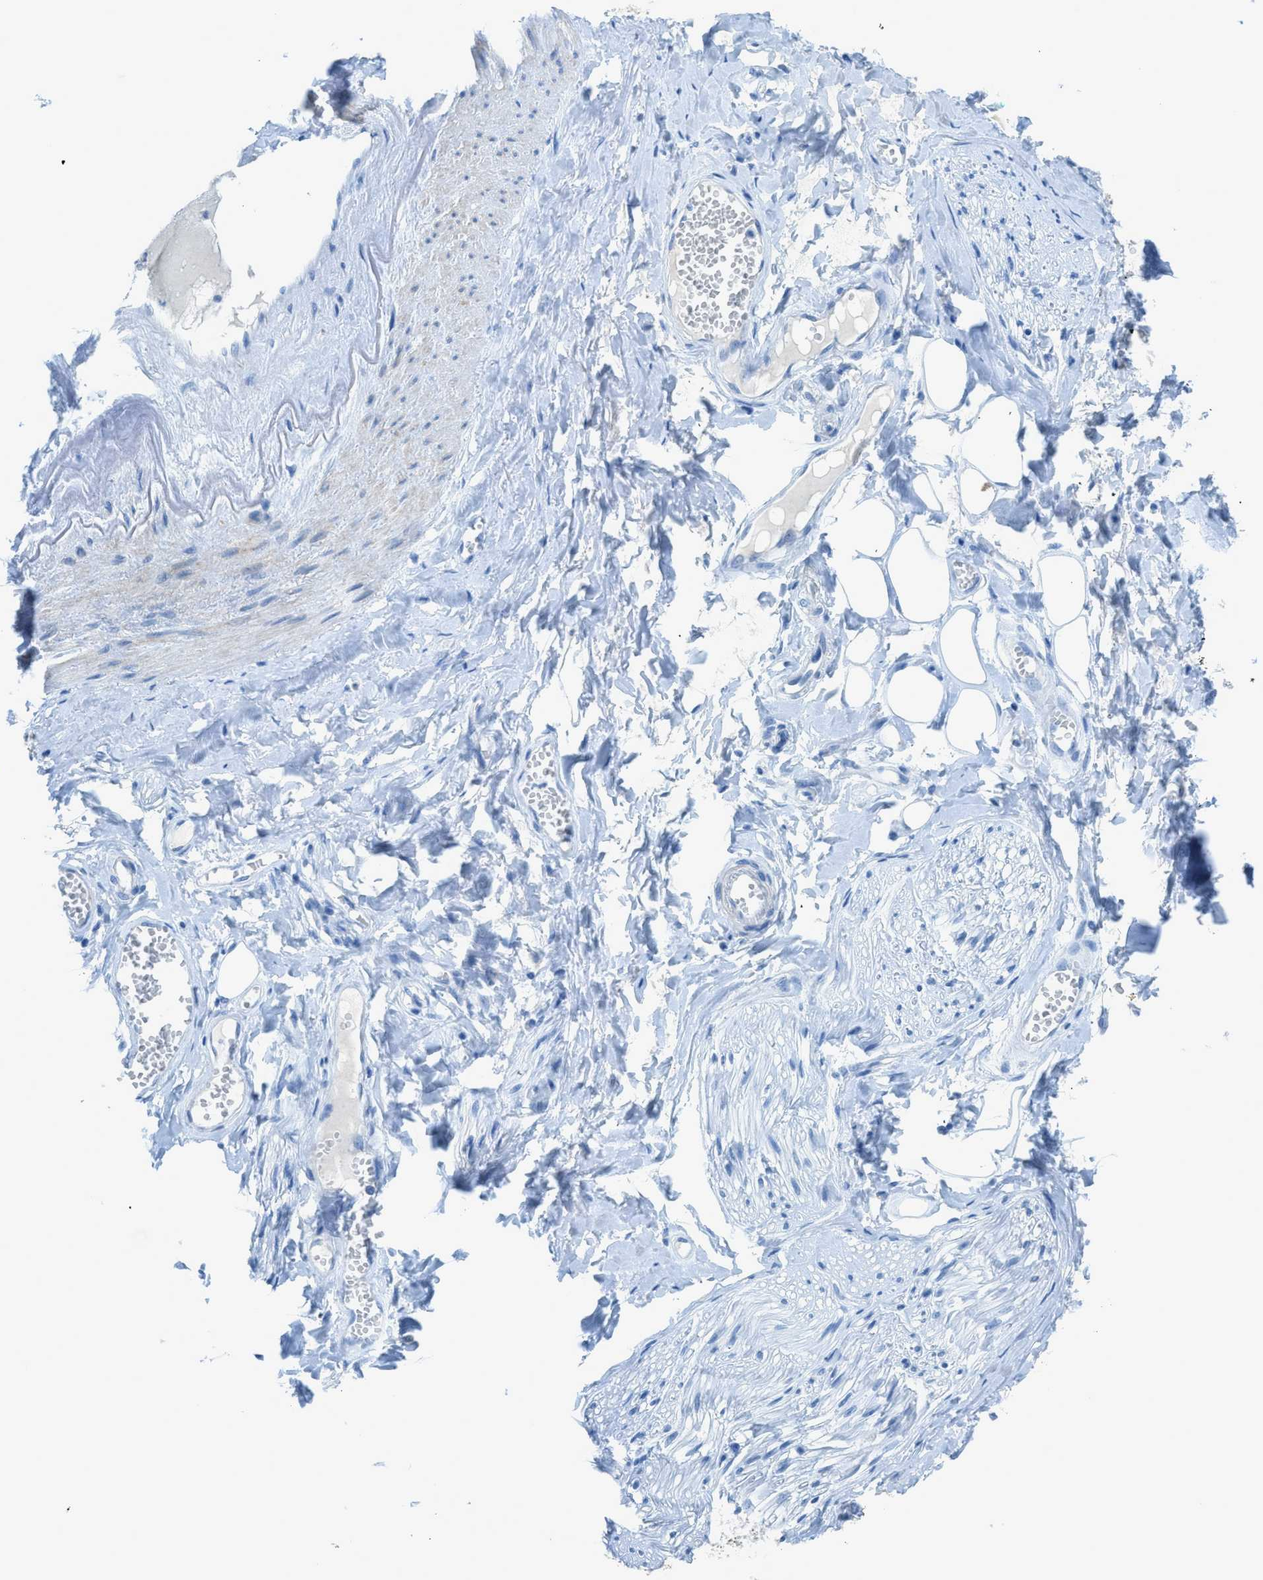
{"staining": {"intensity": "negative", "quantity": "none", "location": "none"}, "tissue": "adipose tissue", "cell_type": "Adipocytes", "image_type": "normal", "snomed": [{"axis": "morphology", "description": "Normal tissue, NOS"}, {"axis": "morphology", "description": "Inflammation, NOS"}, {"axis": "topography", "description": "Salivary gland"}, {"axis": "topography", "description": "Peripheral nerve tissue"}], "caption": "Immunohistochemistry (IHC) of normal human adipose tissue reveals no positivity in adipocytes. (DAB (3,3'-diaminobenzidine) IHC visualized using brightfield microscopy, high magnification).", "gene": "ACAN", "patient": {"sex": "female", "age": 75}}